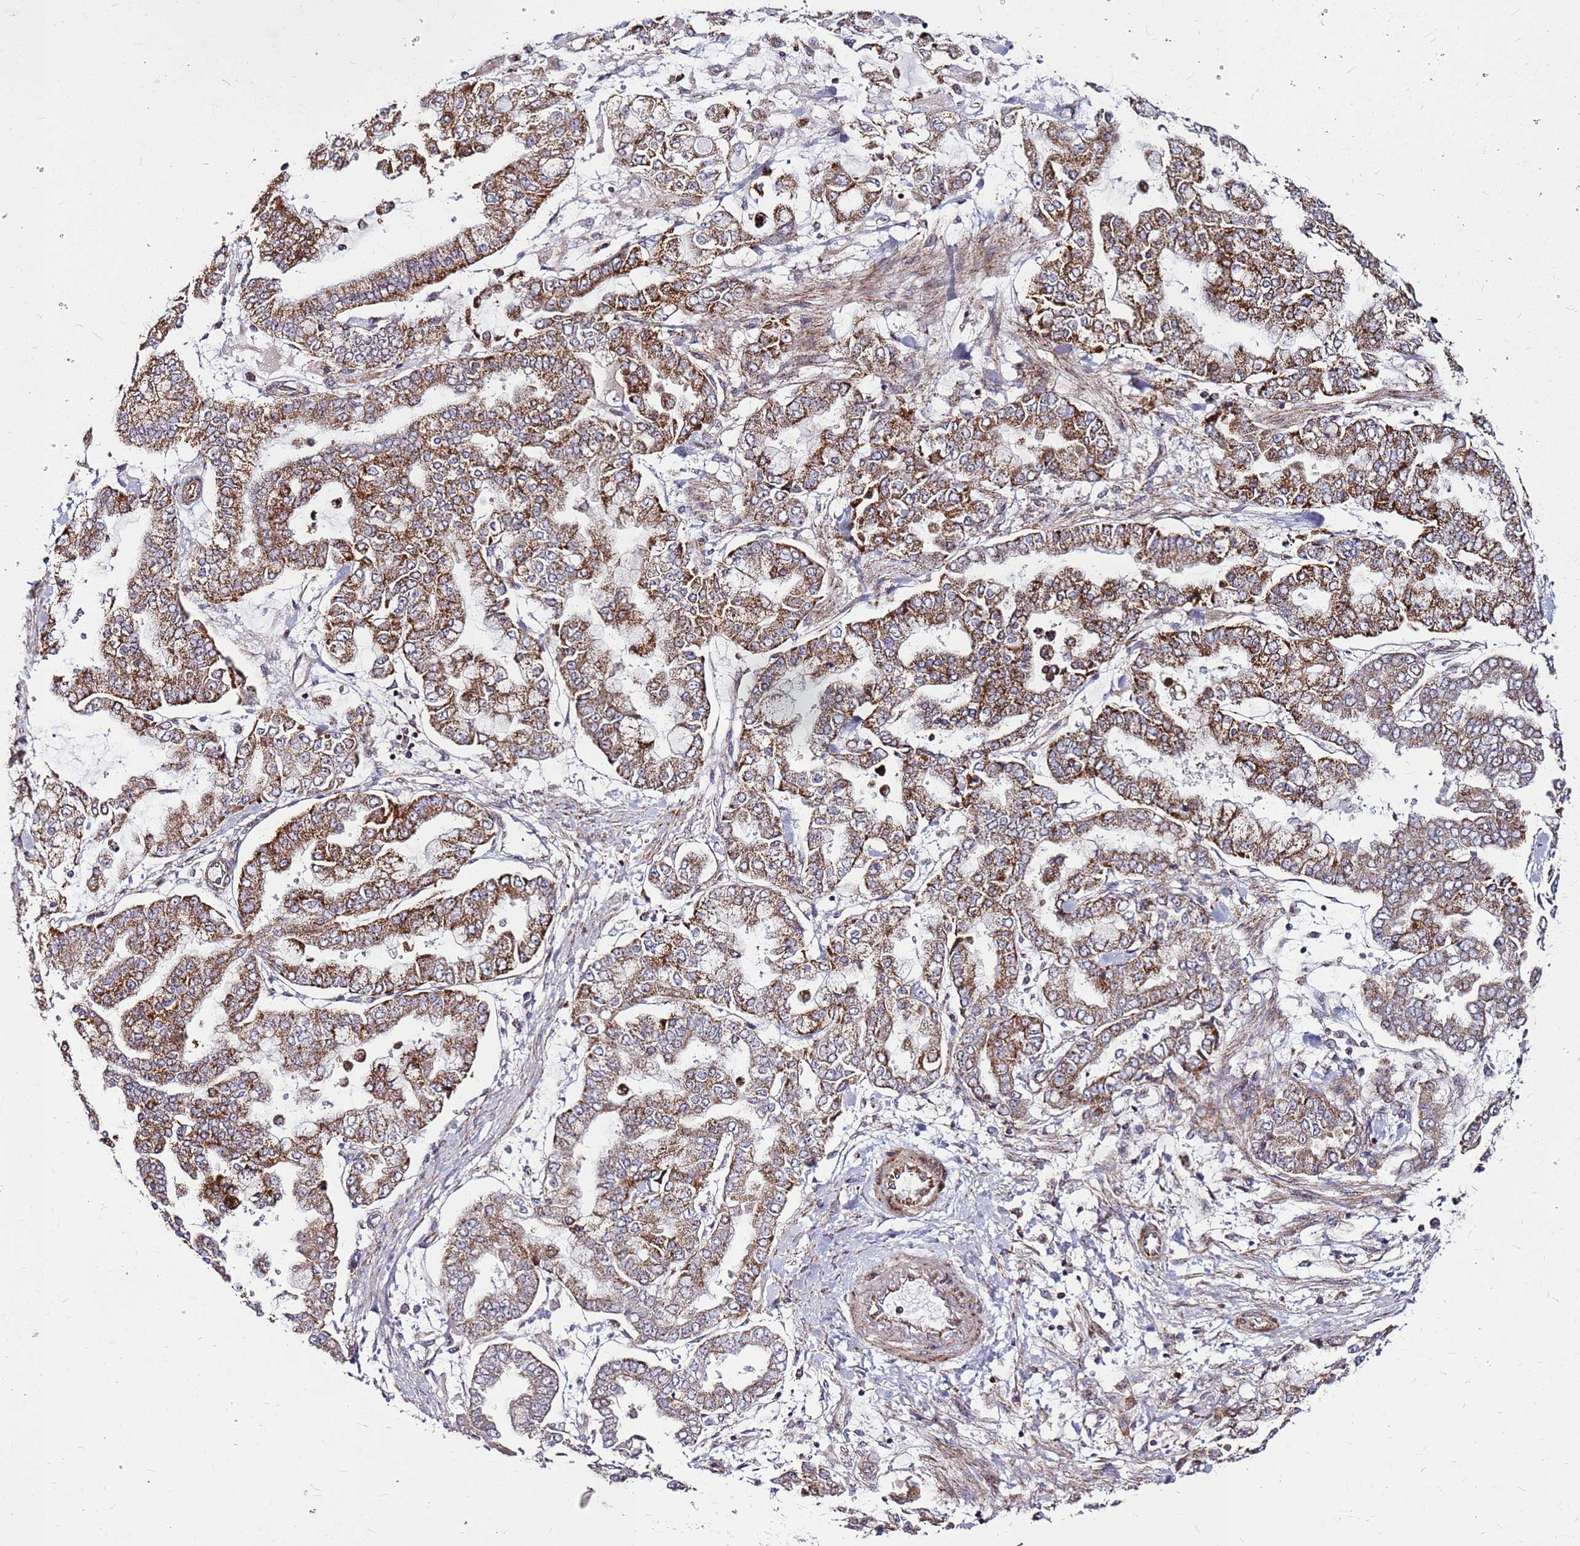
{"staining": {"intensity": "moderate", "quantity": ">75%", "location": "cytoplasmic/membranous"}, "tissue": "stomach cancer", "cell_type": "Tumor cells", "image_type": "cancer", "snomed": [{"axis": "morphology", "description": "Normal tissue, NOS"}, {"axis": "morphology", "description": "Adenocarcinoma, NOS"}, {"axis": "topography", "description": "Stomach, upper"}, {"axis": "topography", "description": "Stomach"}], "caption": "There is medium levels of moderate cytoplasmic/membranous positivity in tumor cells of stomach adenocarcinoma, as demonstrated by immunohistochemical staining (brown color).", "gene": "OR51T1", "patient": {"sex": "male", "age": 76}}